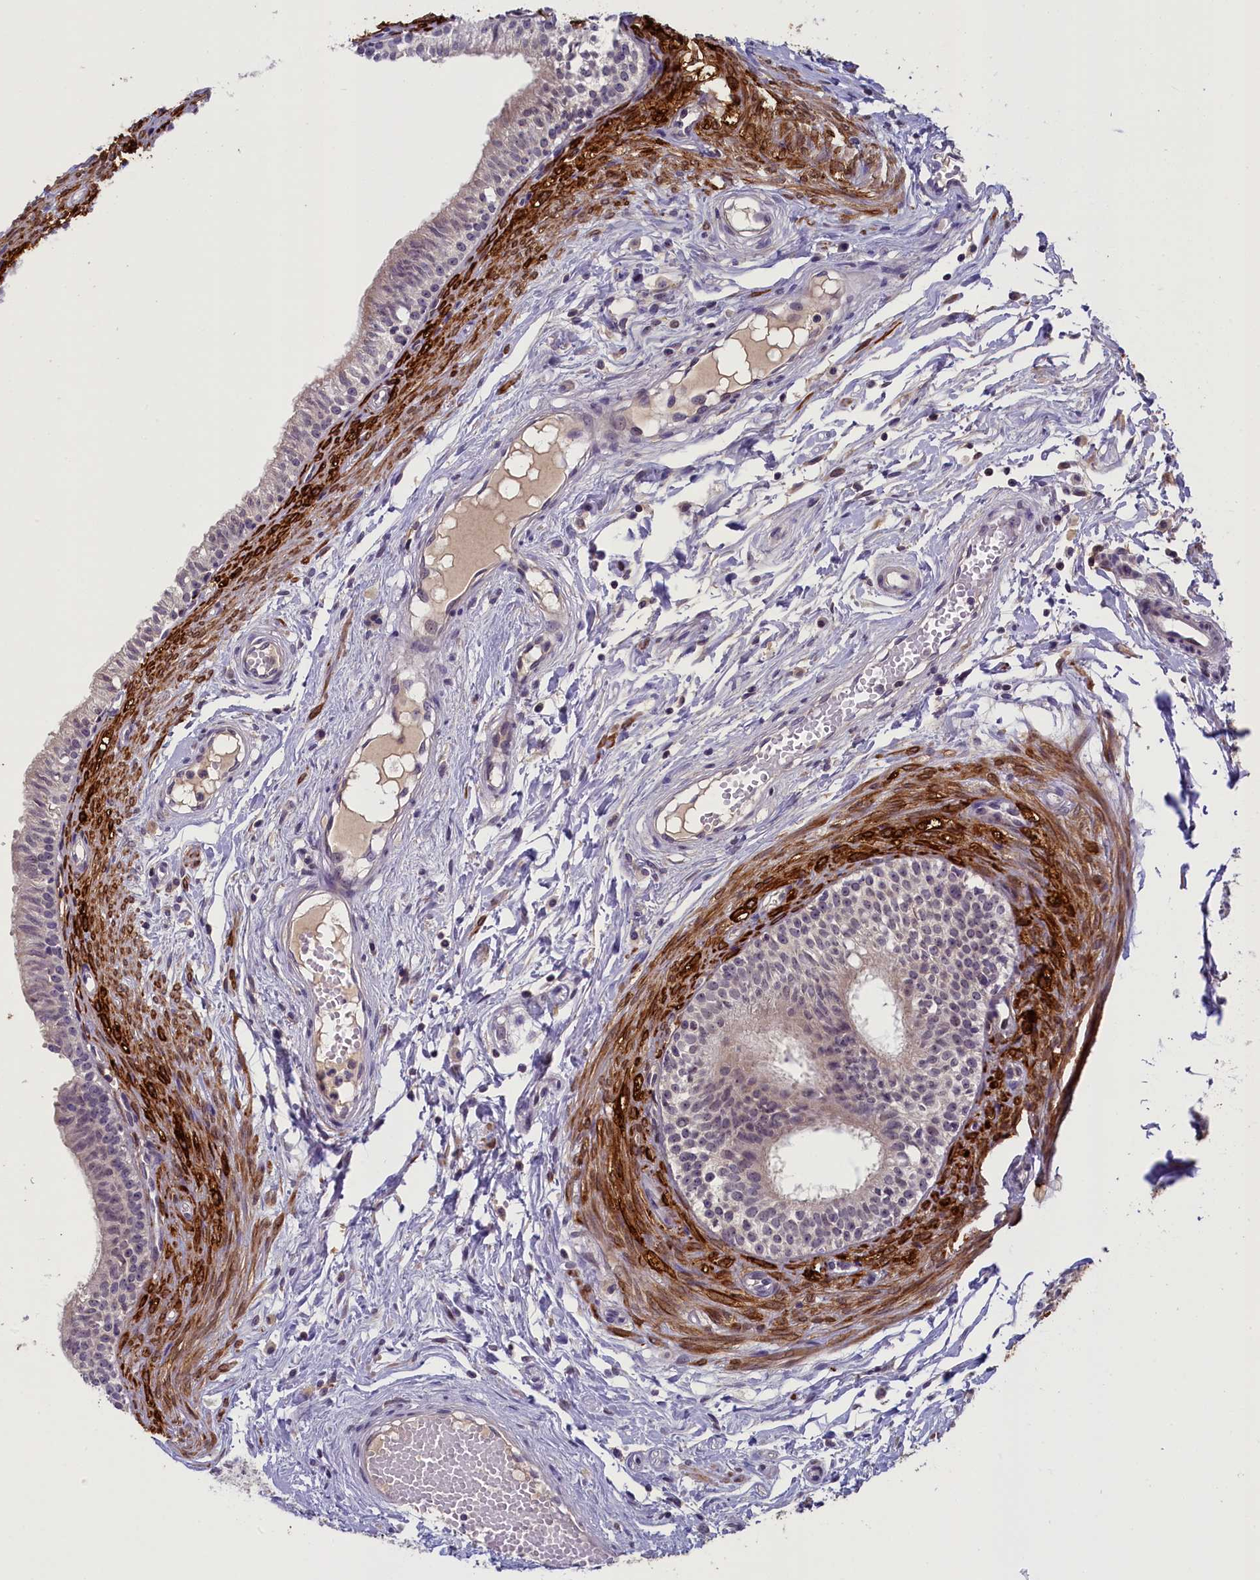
{"staining": {"intensity": "weak", "quantity": ">75%", "location": "nuclear"}, "tissue": "epididymis", "cell_type": "Glandular cells", "image_type": "normal", "snomed": [{"axis": "morphology", "description": "Normal tissue, NOS"}, {"axis": "topography", "description": "Epididymis, spermatic cord, NOS"}], "caption": "A photomicrograph showing weak nuclear staining in approximately >75% of glandular cells in normal epididymis, as visualized by brown immunohistochemical staining.", "gene": "CRAMP1", "patient": {"sex": "male", "age": 22}}